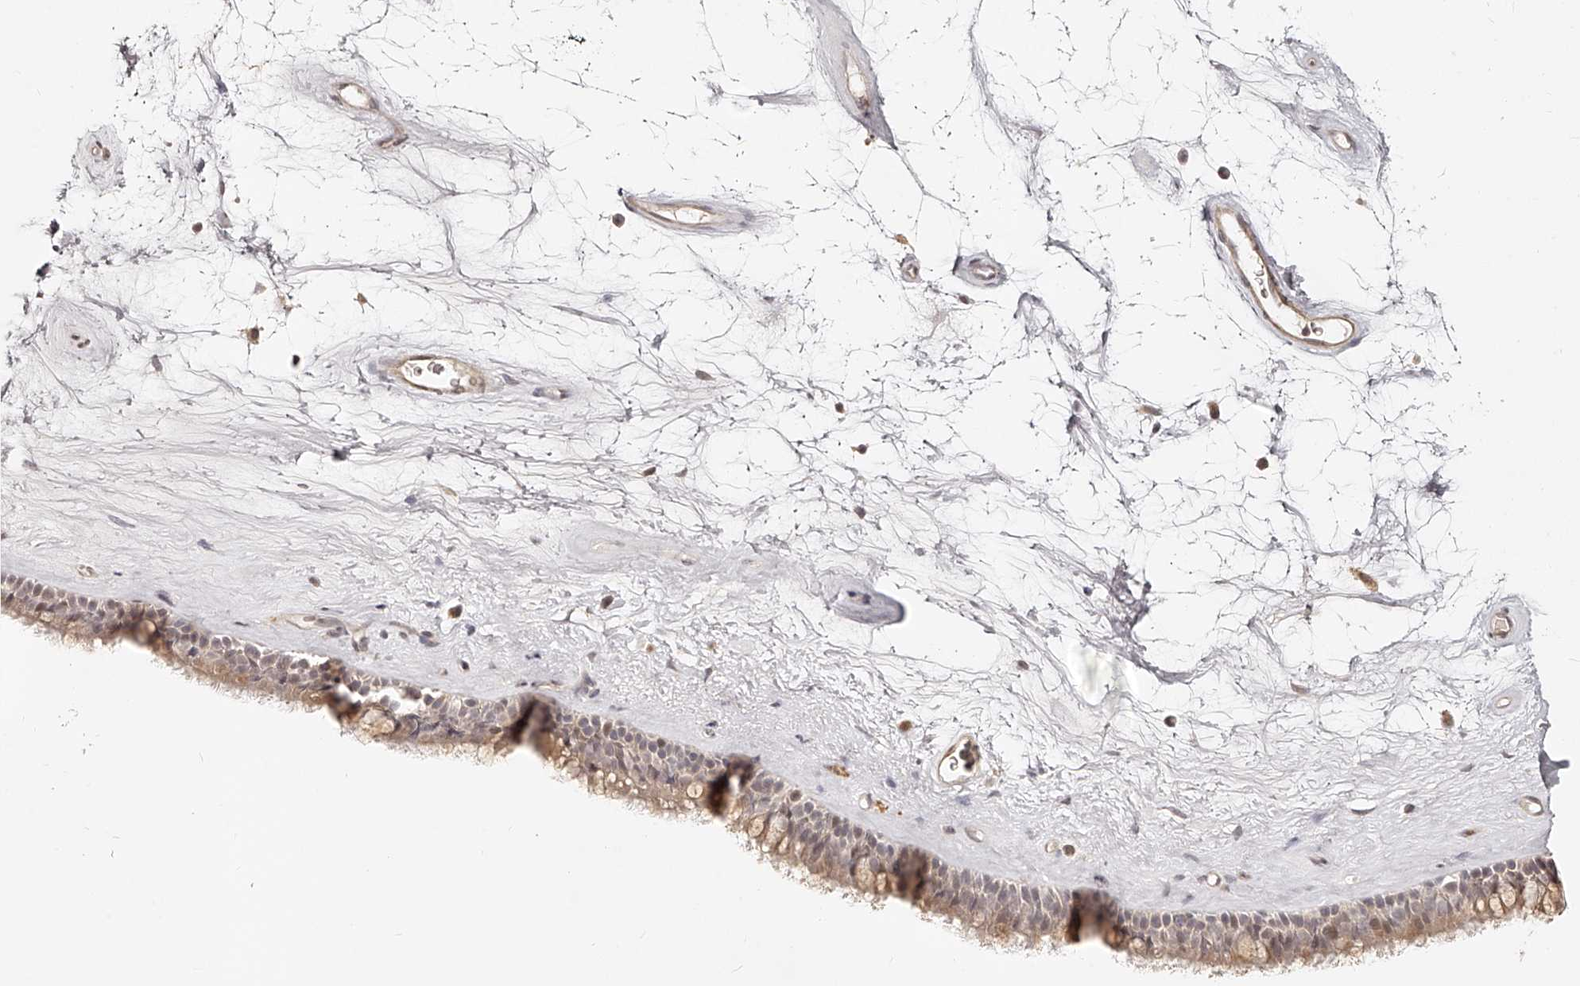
{"staining": {"intensity": "weak", "quantity": ">75%", "location": "cytoplasmic/membranous,nuclear"}, "tissue": "nasopharynx", "cell_type": "Respiratory epithelial cells", "image_type": "normal", "snomed": [{"axis": "morphology", "description": "Normal tissue, NOS"}, {"axis": "topography", "description": "Nasopharynx"}], "caption": "Nasopharynx stained with DAB immunohistochemistry reveals low levels of weak cytoplasmic/membranous,nuclear expression in about >75% of respiratory epithelial cells.", "gene": "ZNF789", "patient": {"sex": "male", "age": 64}}